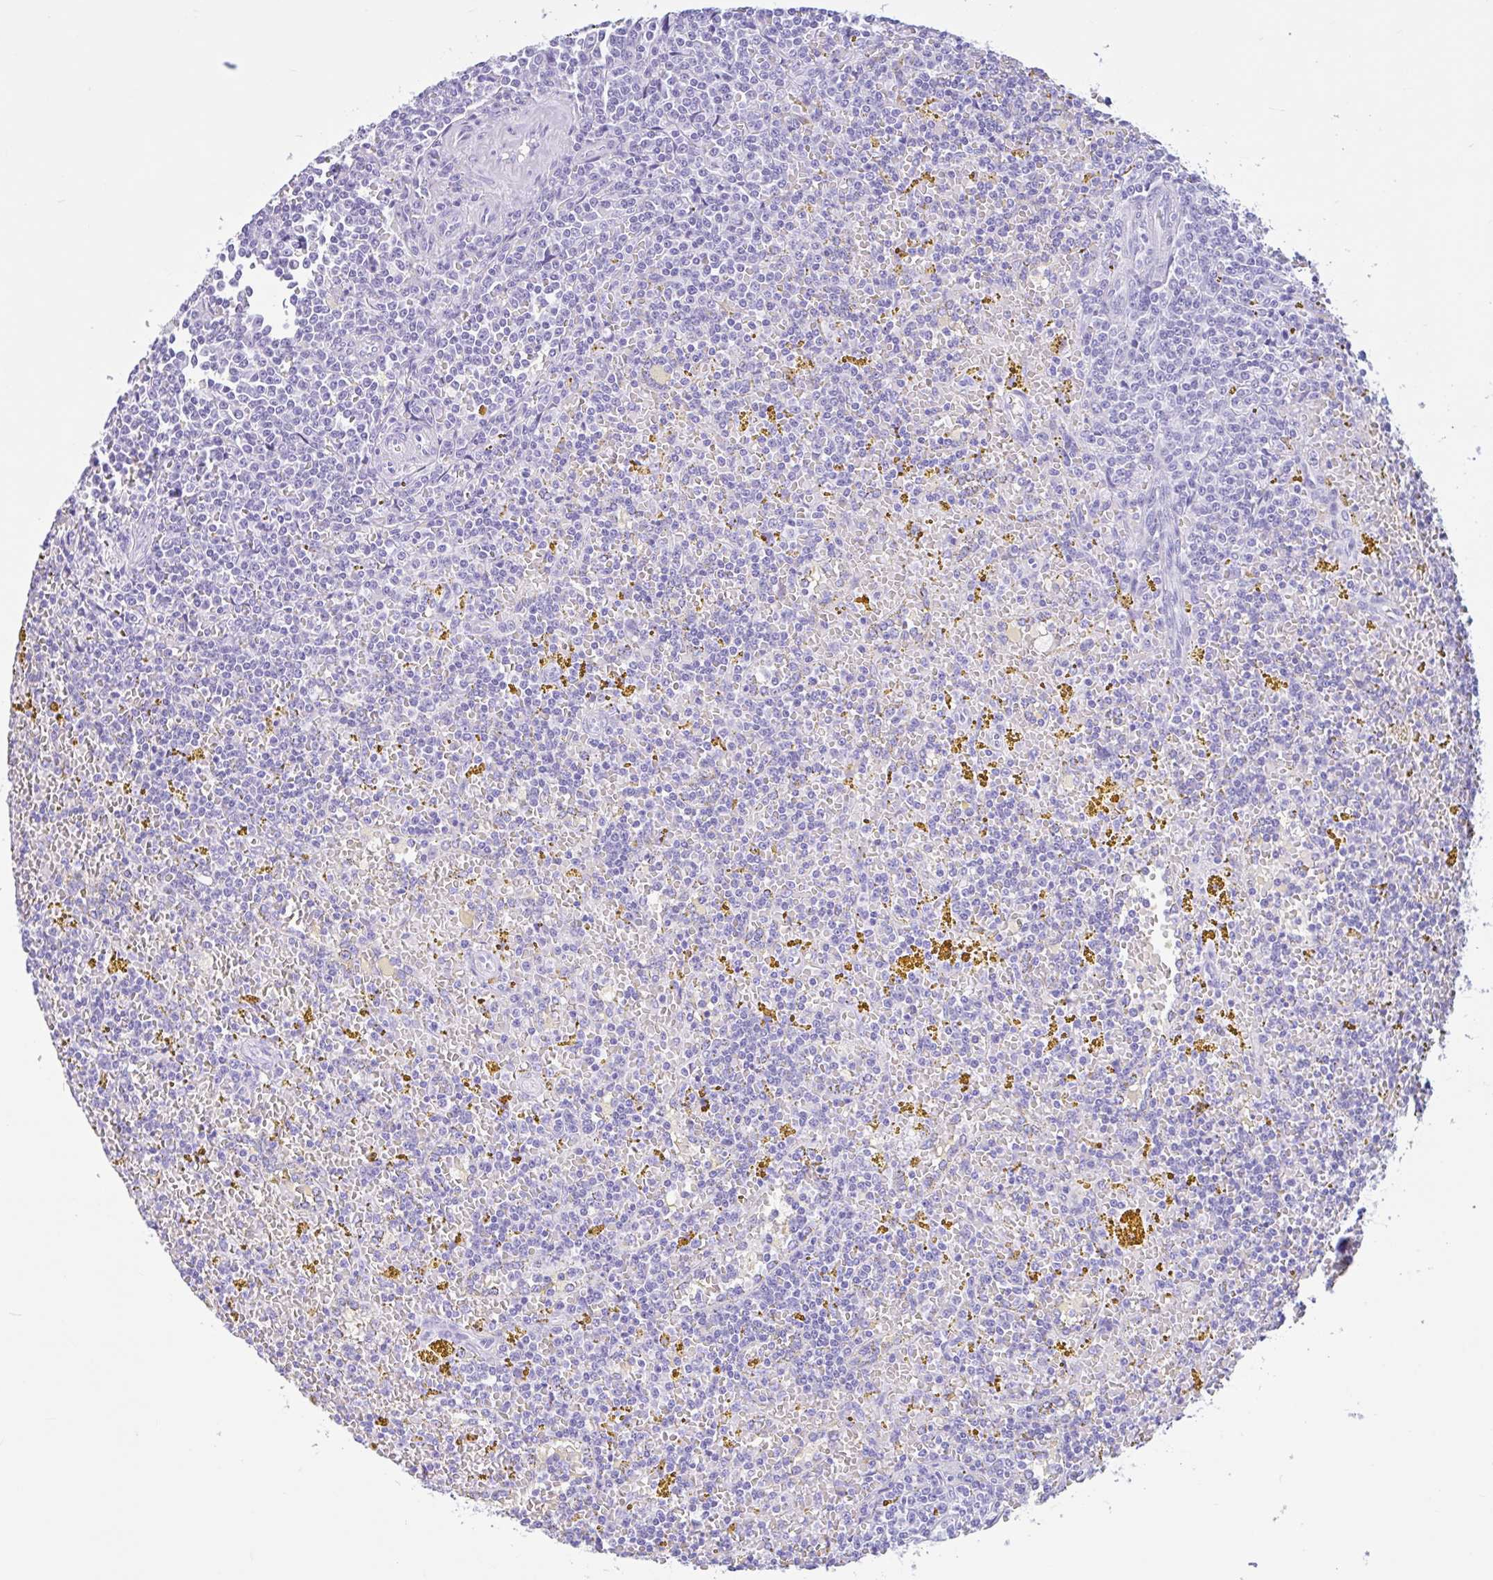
{"staining": {"intensity": "negative", "quantity": "none", "location": "none"}, "tissue": "lymphoma", "cell_type": "Tumor cells", "image_type": "cancer", "snomed": [{"axis": "morphology", "description": "Malignant lymphoma, non-Hodgkin's type, Low grade"}, {"axis": "topography", "description": "Spleen"}, {"axis": "topography", "description": "Lymph node"}], "caption": "A high-resolution image shows IHC staining of lymphoma, which shows no significant staining in tumor cells.", "gene": "OR4N4", "patient": {"sex": "female", "age": 66}}